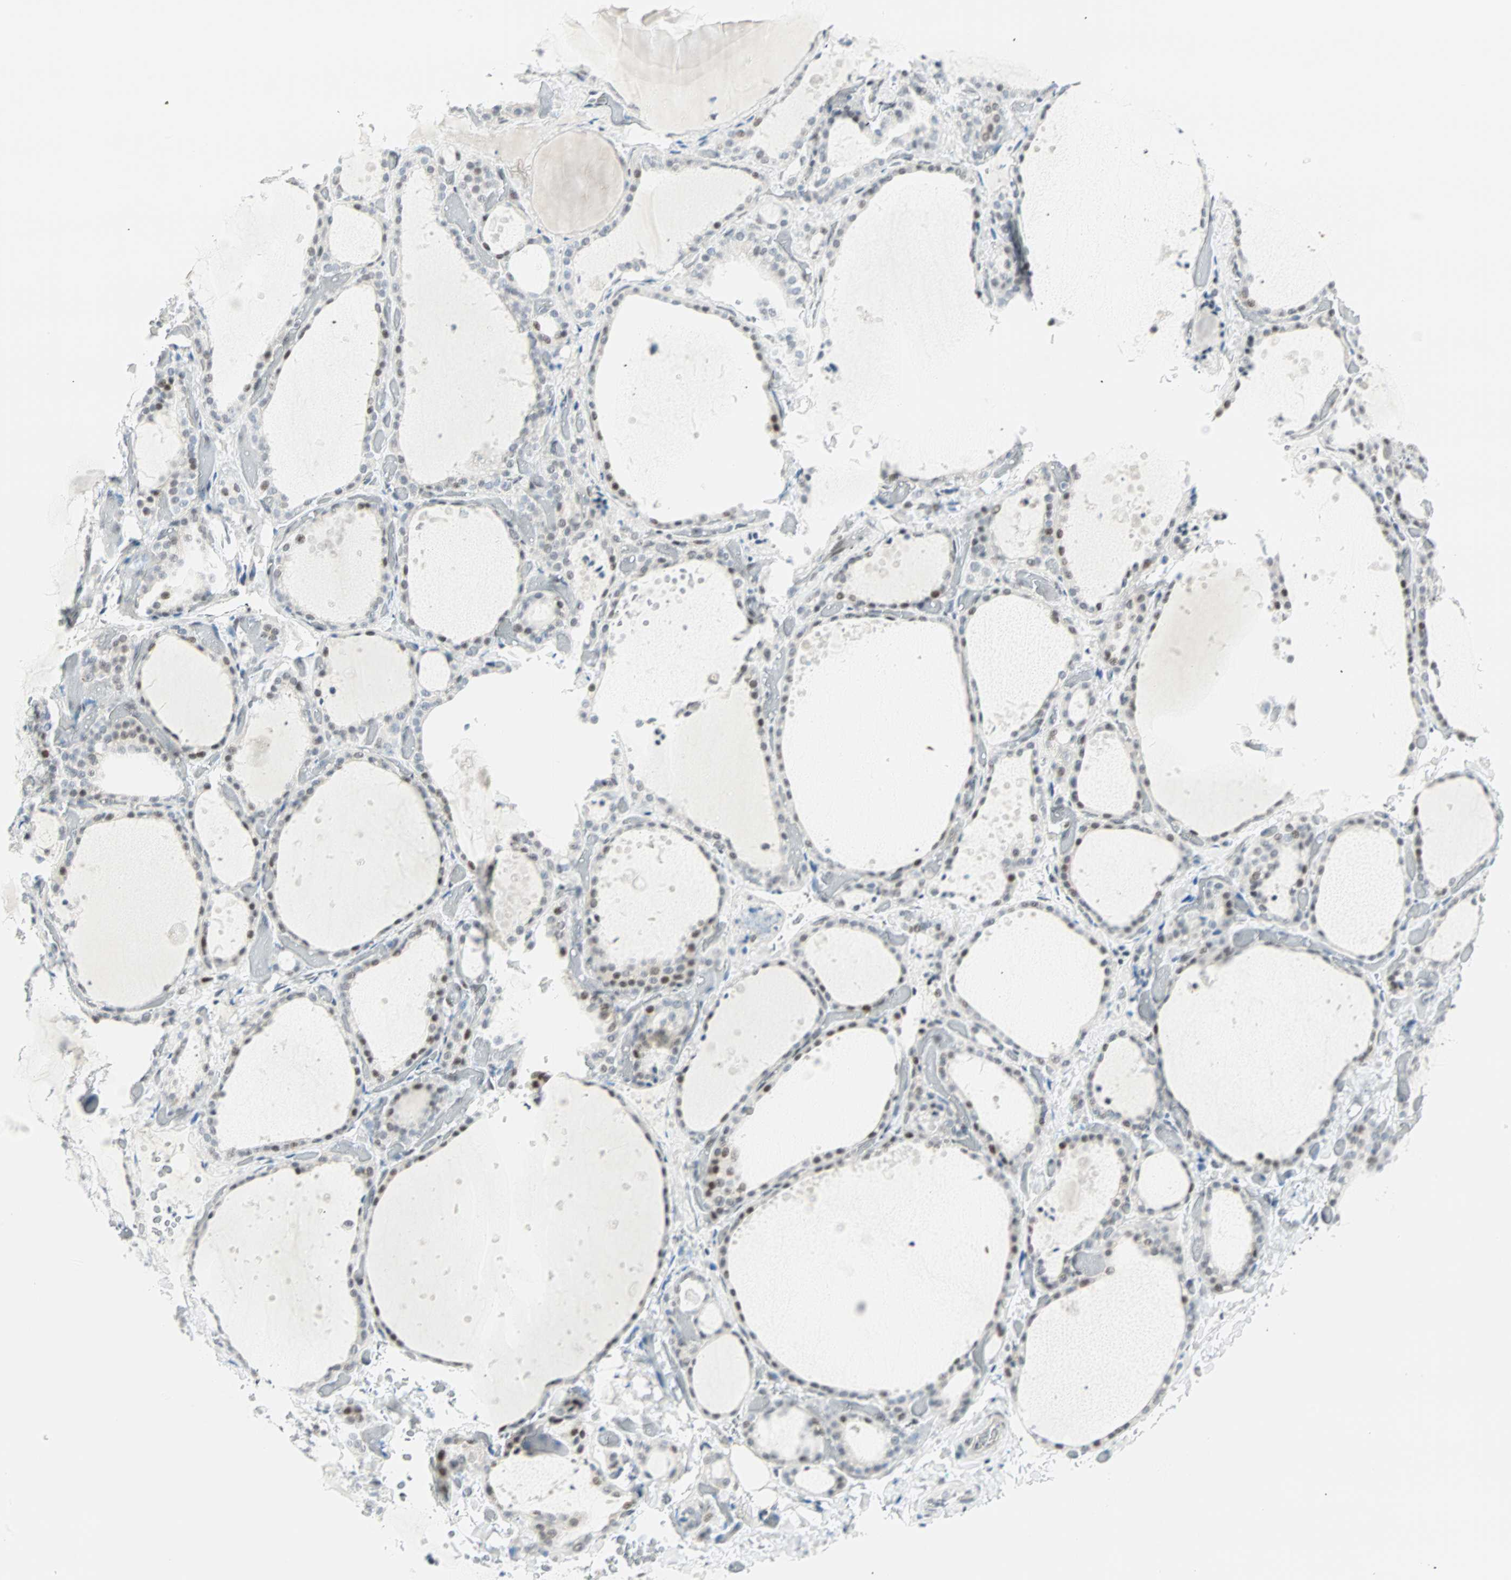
{"staining": {"intensity": "weak", "quantity": "25%-75%", "location": "nuclear"}, "tissue": "thyroid gland", "cell_type": "Glandular cells", "image_type": "normal", "snomed": [{"axis": "morphology", "description": "Normal tissue, NOS"}, {"axis": "topography", "description": "Thyroid gland"}], "caption": "A brown stain labels weak nuclear staining of a protein in glandular cells of unremarkable thyroid gland. The staining was performed using DAB to visualize the protein expression in brown, while the nuclei were stained in blue with hematoxylin (Magnification: 20x).", "gene": "PKNOX1", "patient": {"sex": "female", "age": 44}}